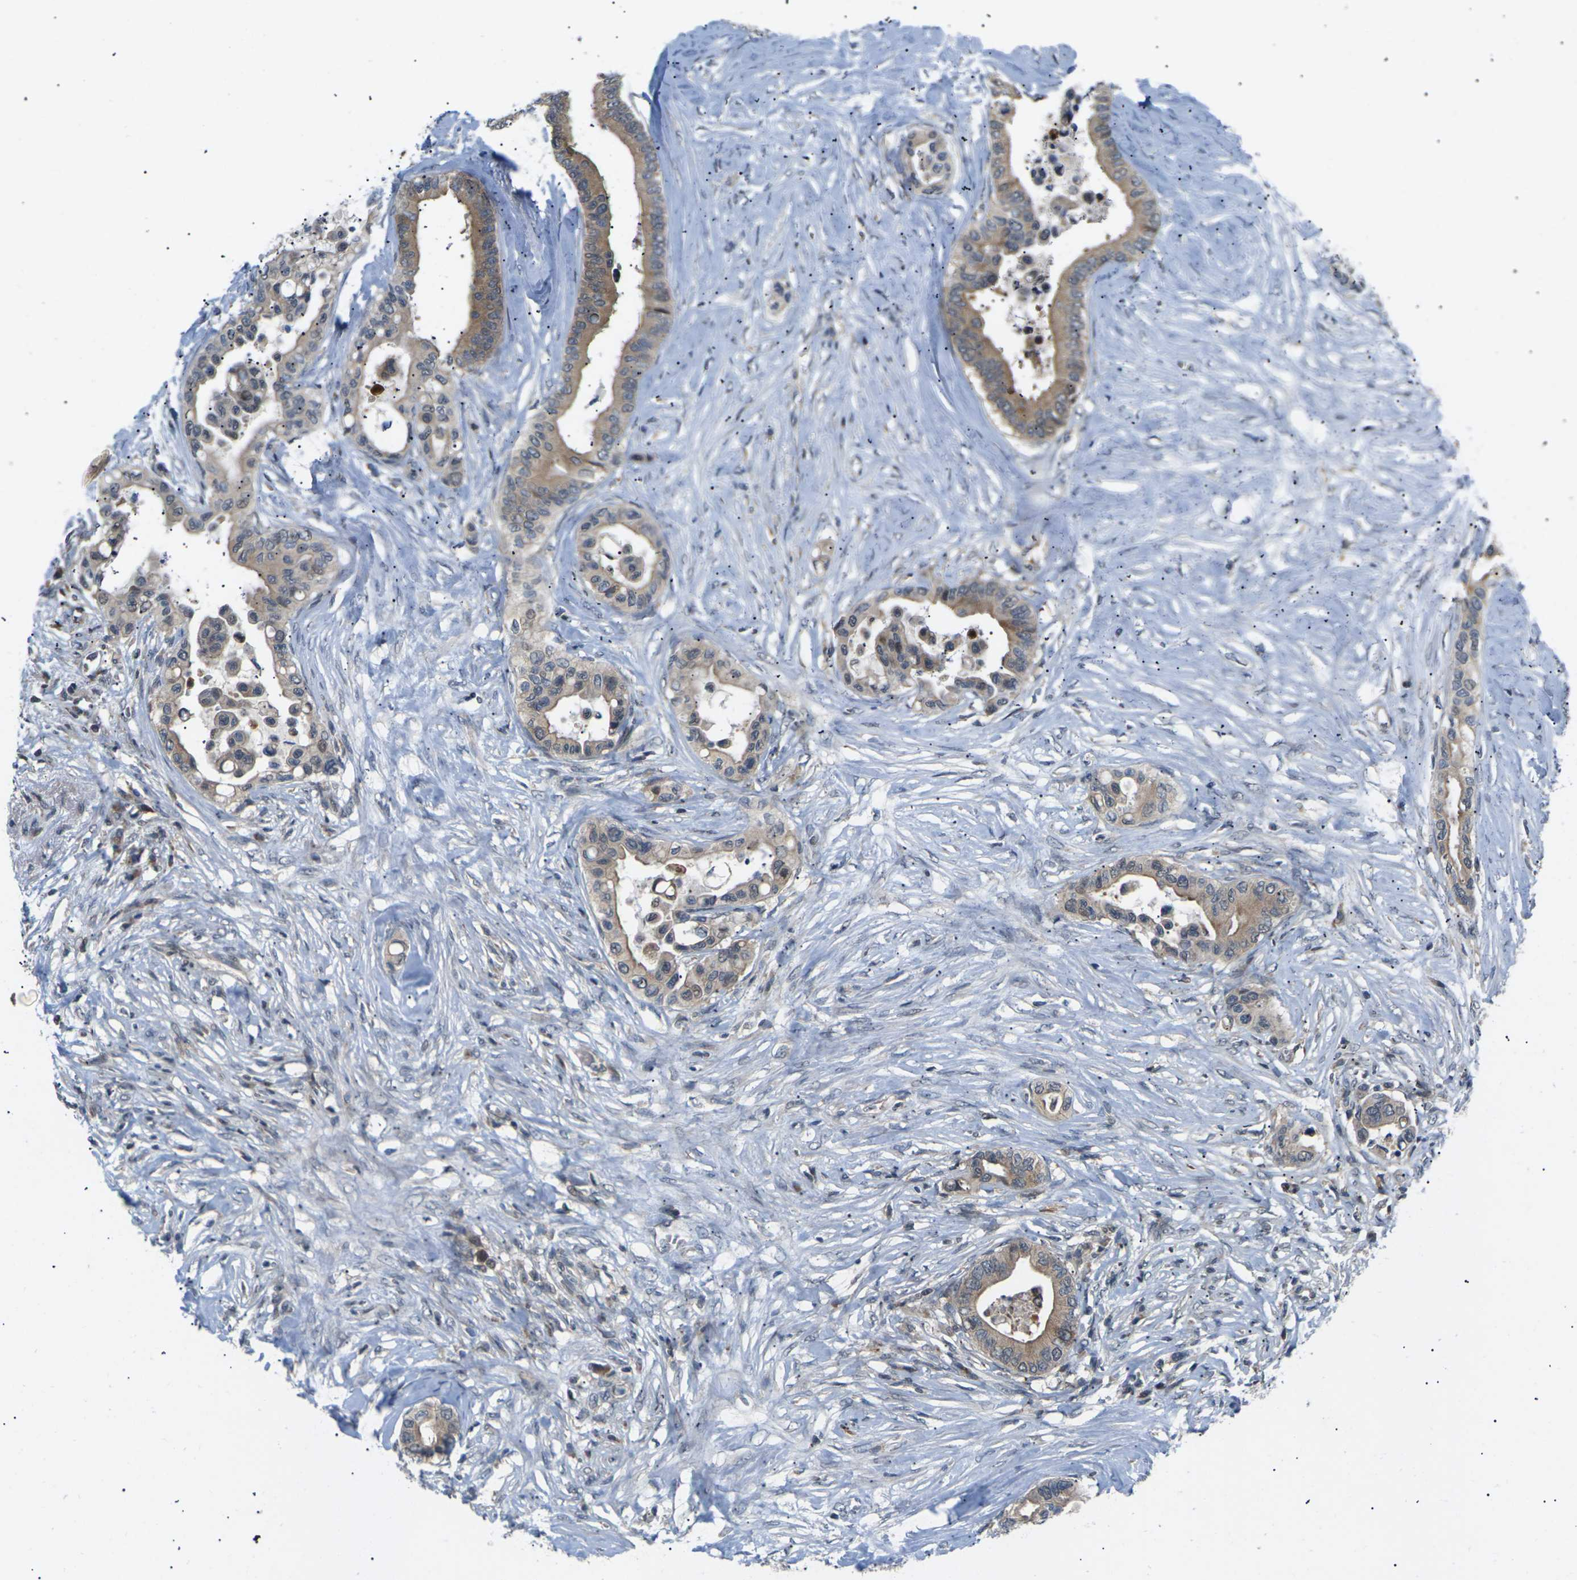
{"staining": {"intensity": "moderate", "quantity": ">75%", "location": "cytoplasmic/membranous"}, "tissue": "colorectal cancer", "cell_type": "Tumor cells", "image_type": "cancer", "snomed": [{"axis": "morphology", "description": "Normal tissue, NOS"}, {"axis": "morphology", "description": "Adenocarcinoma, NOS"}, {"axis": "topography", "description": "Colon"}], "caption": "Adenocarcinoma (colorectal) was stained to show a protein in brown. There is medium levels of moderate cytoplasmic/membranous positivity in about >75% of tumor cells.", "gene": "RPS6KA3", "patient": {"sex": "male", "age": 82}}